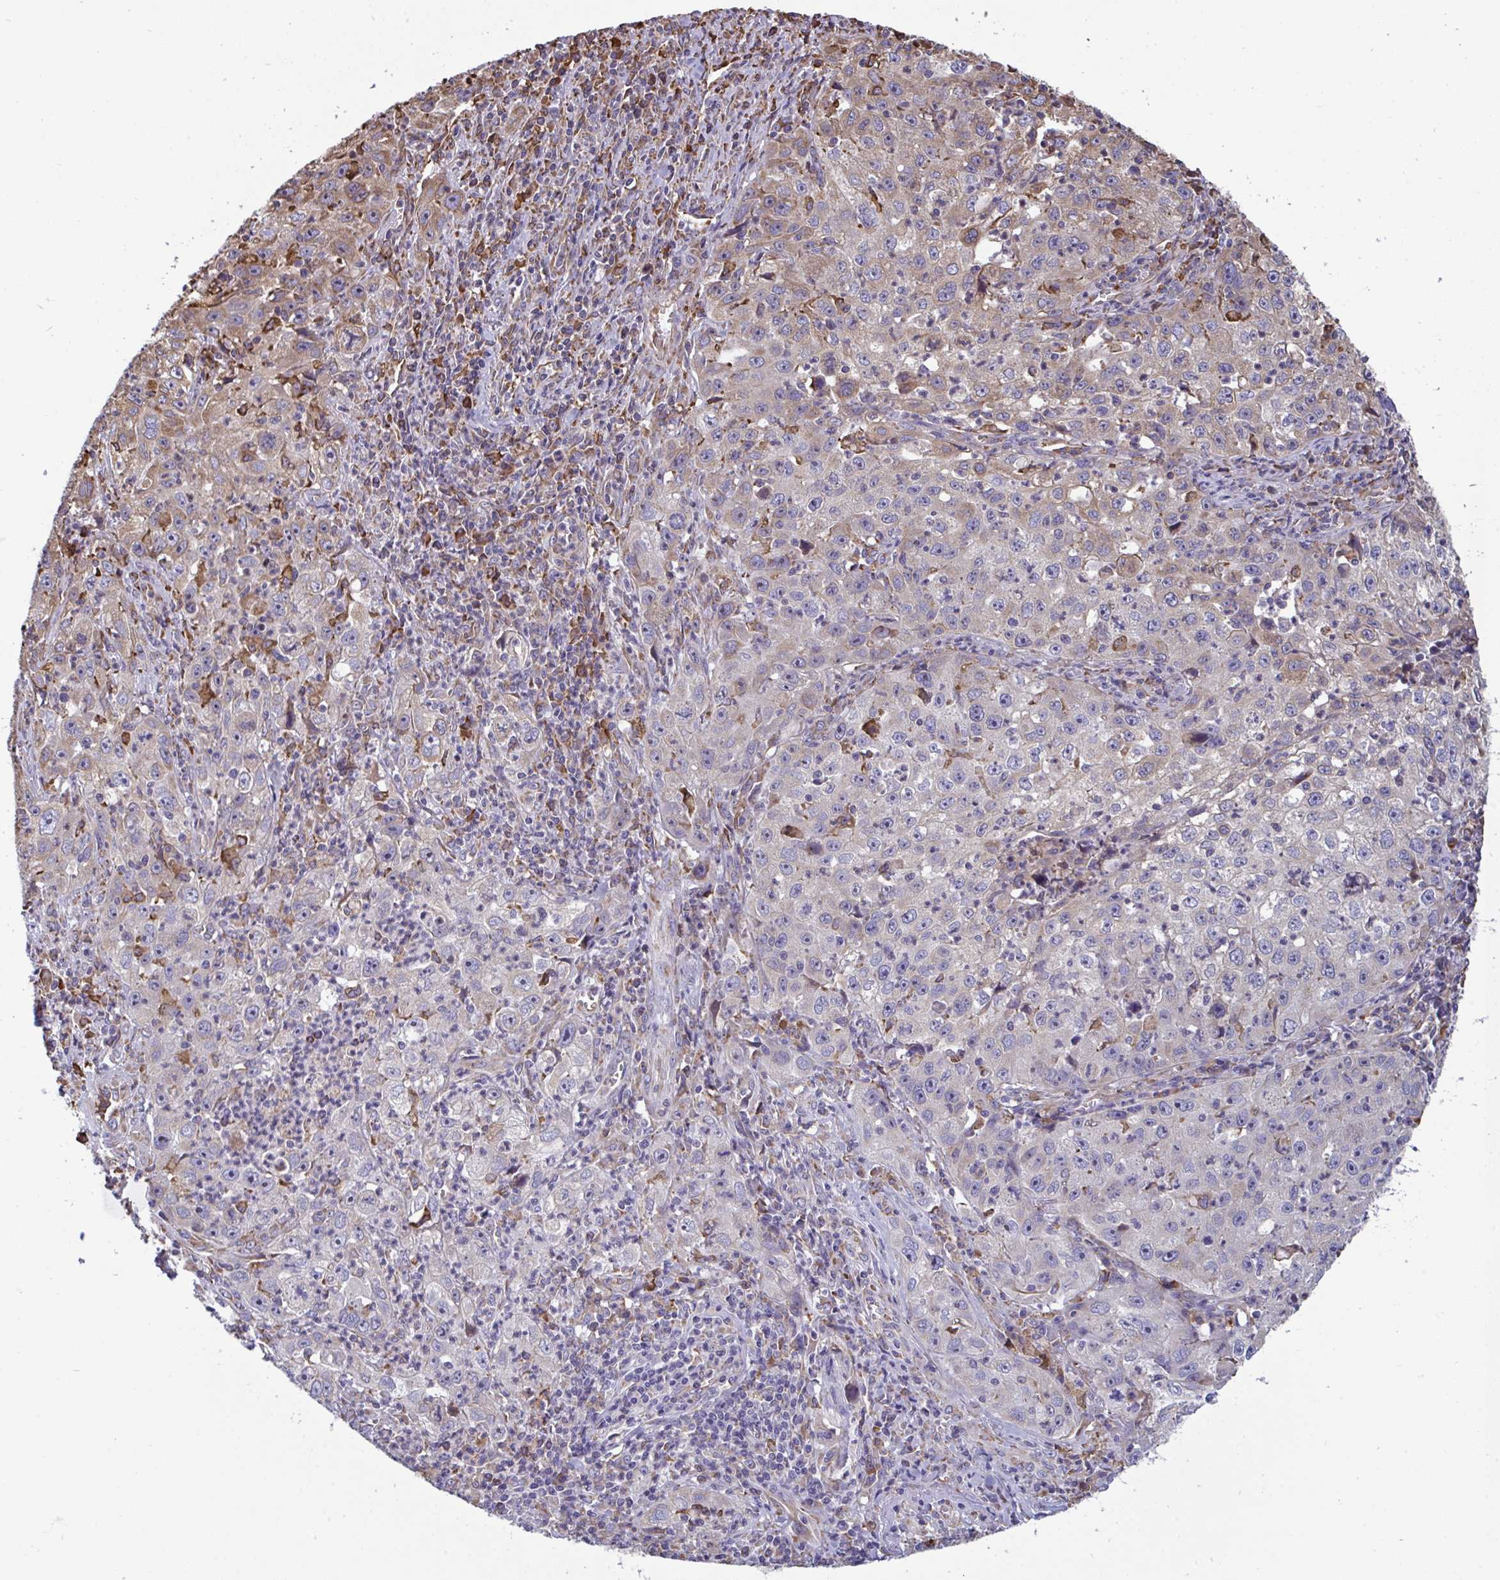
{"staining": {"intensity": "weak", "quantity": "<25%", "location": "cytoplasmic/membranous"}, "tissue": "lung cancer", "cell_type": "Tumor cells", "image_type": "cancer", "snomed": [{"axis": "morphology", "description": "Squamous cell carcinoma, NOS"}, {"axis": "topography", "description": "Lung"}], "caption": "Immunohistochemical staining of squamous cell carcinoma (lung) displays no significant positivity in tumor cells.", "gene": "MYMK", "patient": {"sex": "male", "age": 71}}